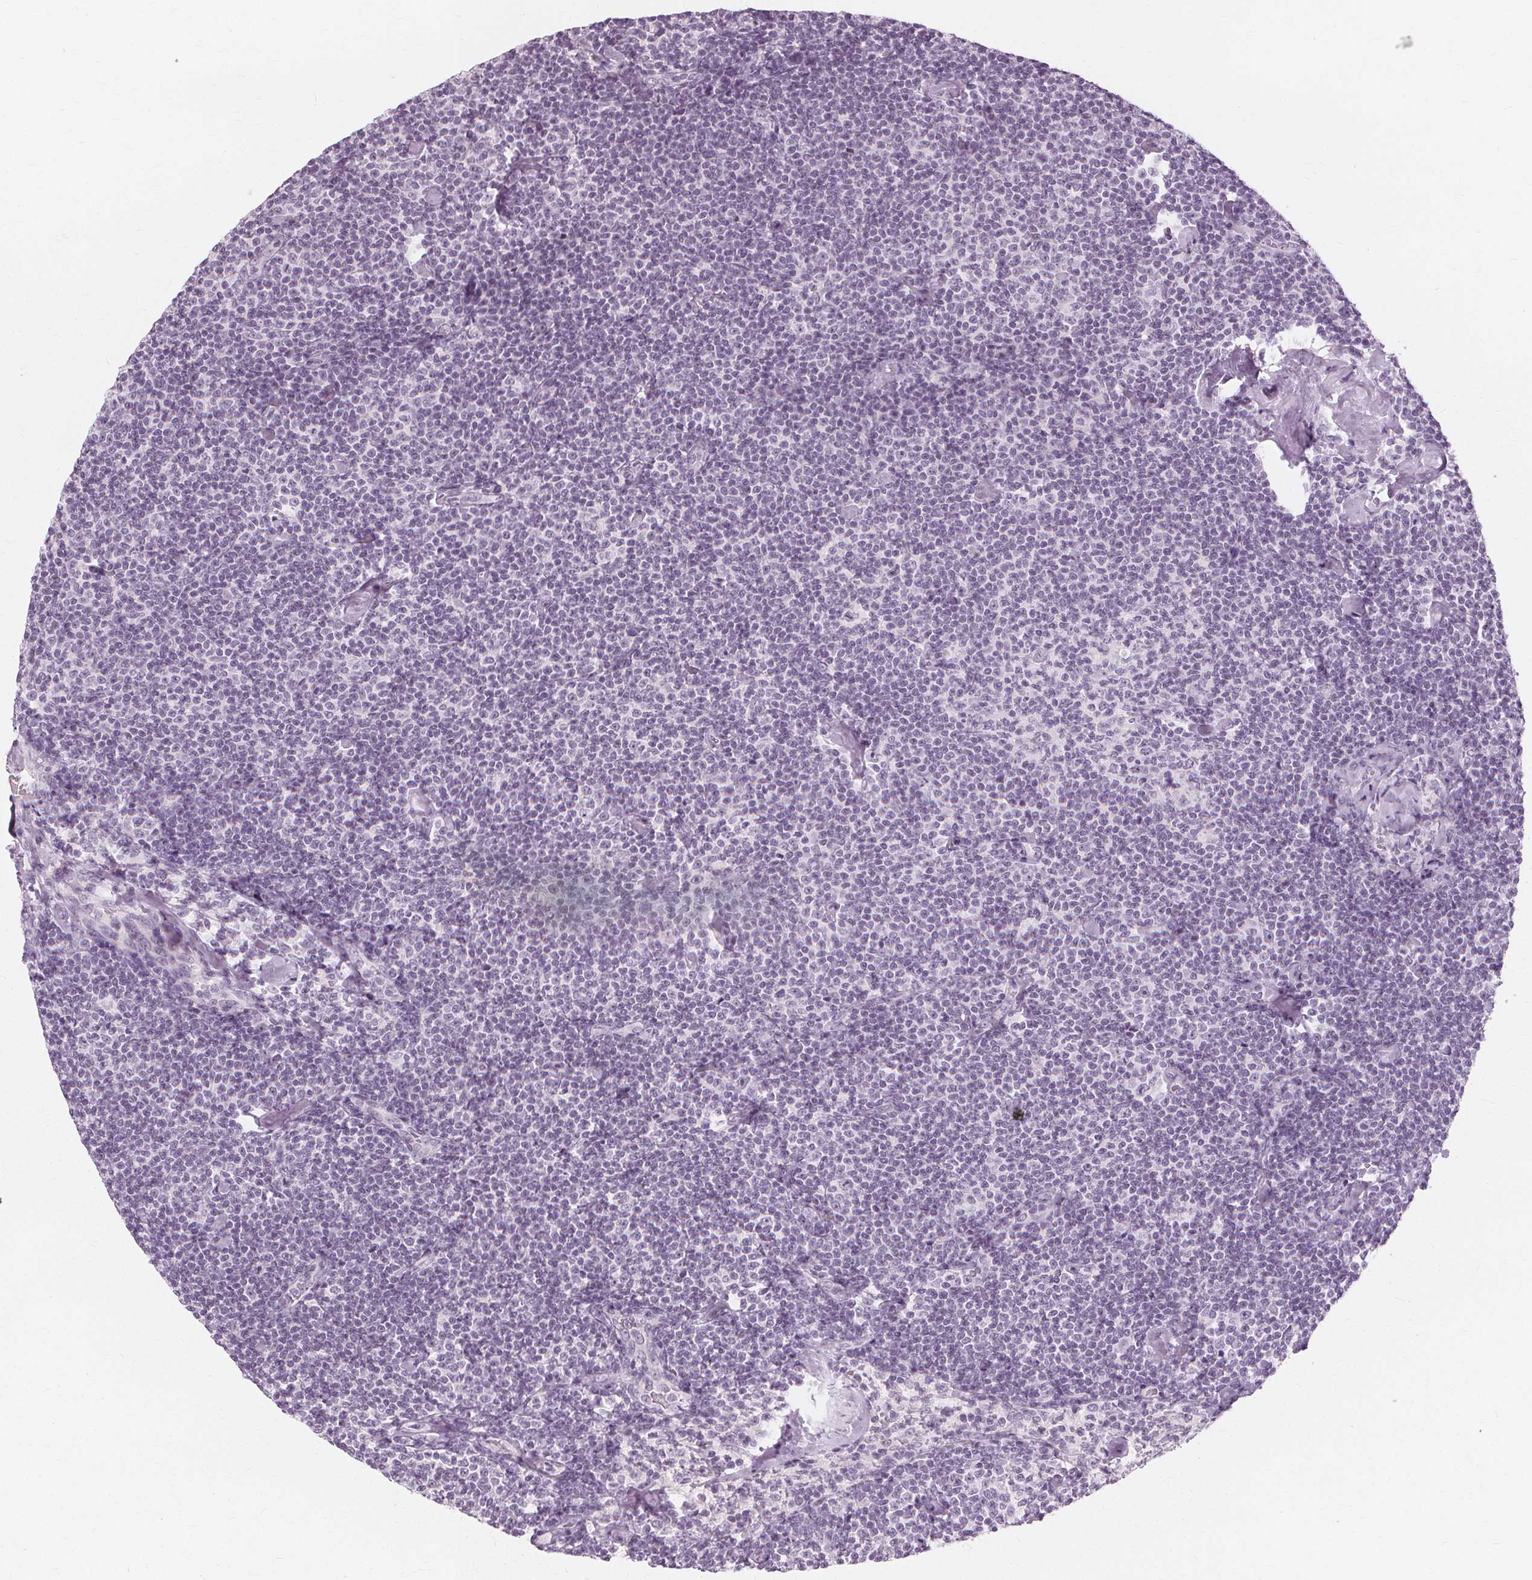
{"staining": {"intensity": "negative", "quantity": "none", "location": "none"}, "tissue": "lymphoma", "cell_type": "Tumor cells", "image_type": "cancer", "snomed": [{"axis": "morphology", "description": "Malignant lymphoma, non-Hodgkin's type, Low grade"}, {"axis": "topography", "description": "Lymph node"}], "caption": "Immunohistochemical staining of malignant lymphoma, non-Hodgkin's type (low-grade) exhibits no significant expression in tumor cells.", "gene": "NXPE1", "patient": {"sex": "male", "age": 81}}